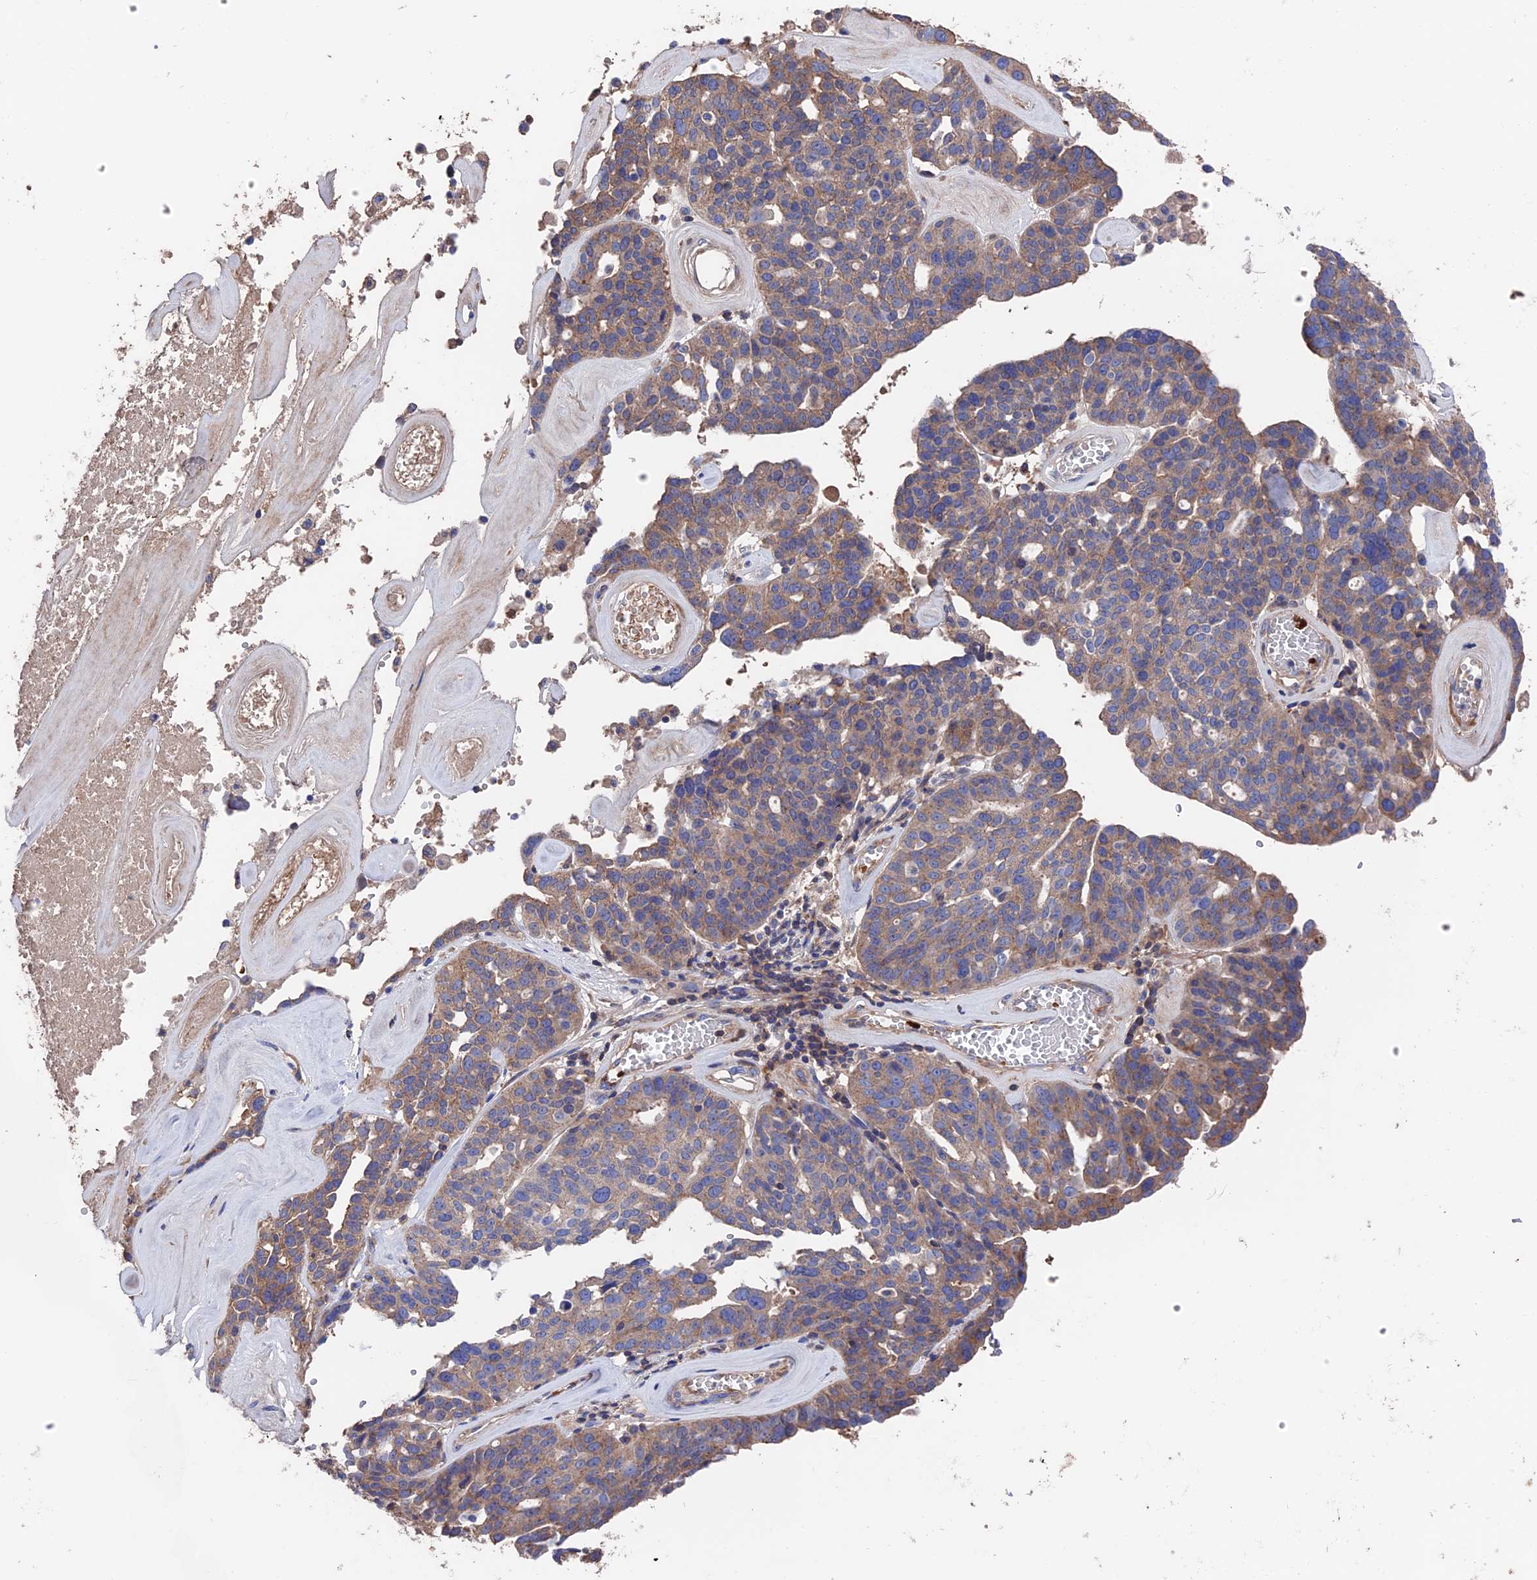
{"staining": {"intensity": "moderate", "quantity": ">75%", "location": "cytoplasmic/membranous"}, "tissue": "ovarian cancer", "cell_type": "Tumor cells", "image_type": "cancer", "snomed": [{"axis": "morphology", "description": "Cystadenocarcinoma, serous, NOS"}, {"axis": "topography", "description": "Ovary"}], "caption": "This is an image of IHC staining of ovarian serous cystadenocarcinoma, which shows moderate expression in the cytoplasmic/membranous of tumor cells.", "gene": "HPF1", "patient": {"sex": "female", "age": 59}}